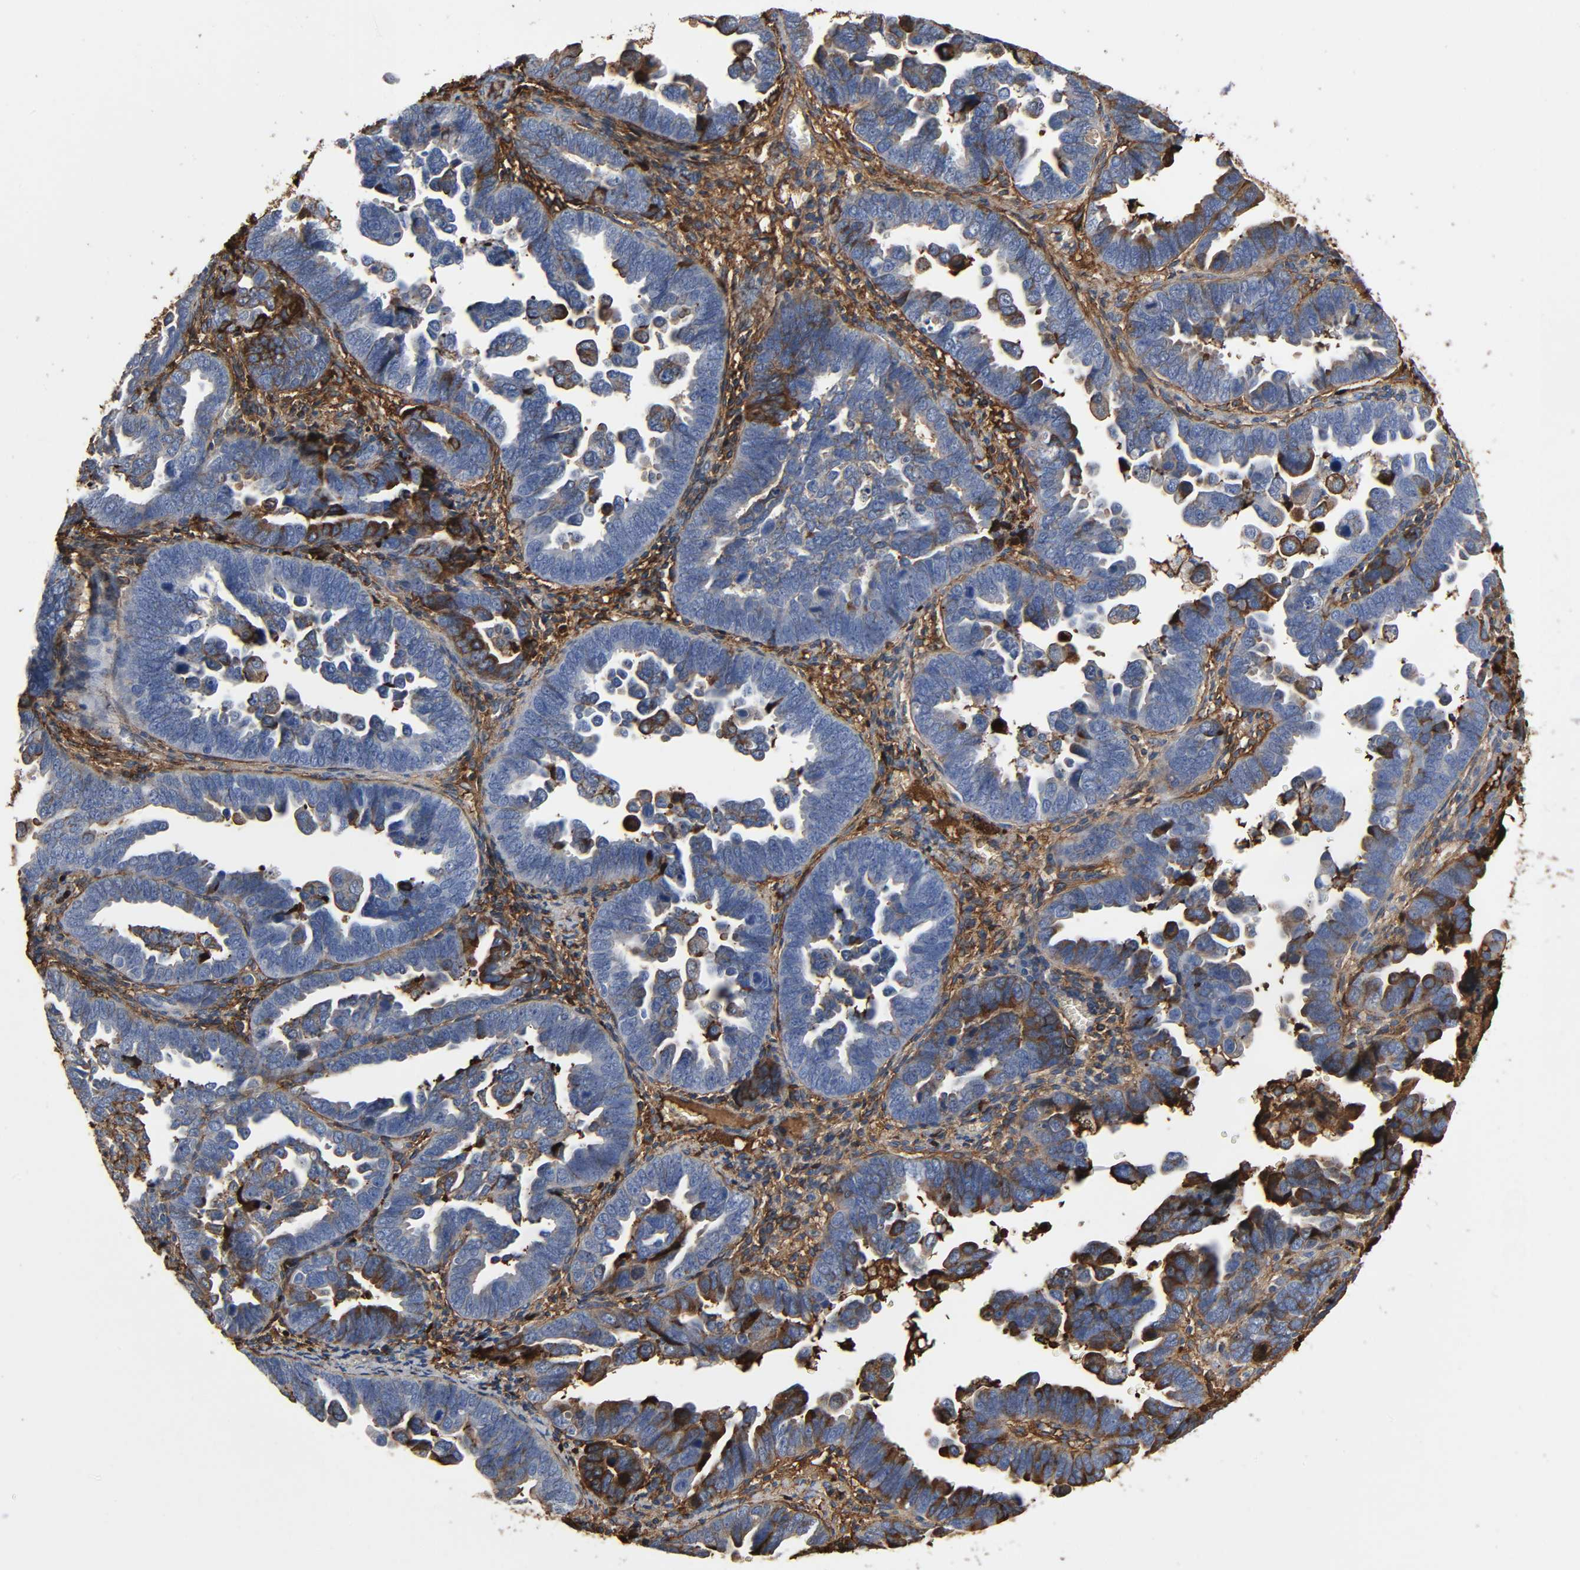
{"staining": {"intensity": "weak", "quantity": "25%-75%", "location": "cytoplasmic/membranous"}, "tissue": "endometrial cancer", "cell_type": "Tumor cells", "image_type": "cancer", "snomed": [{"axis": "morphology", "description": "Adenocarcinoma, NOS"}, {"axis": "topography", "description": "Endometrium"}], "caption": "DAB (3,3'-diaminobenzidine) immunohistochemical staining of human adenocarcinoma (endometrial) exhibits weak cytoplasmic/membranous protein staining in approximately 25%-75% of tumor cells.", "gene": "C3", "patient": {"sex": "female", "age": 75}}